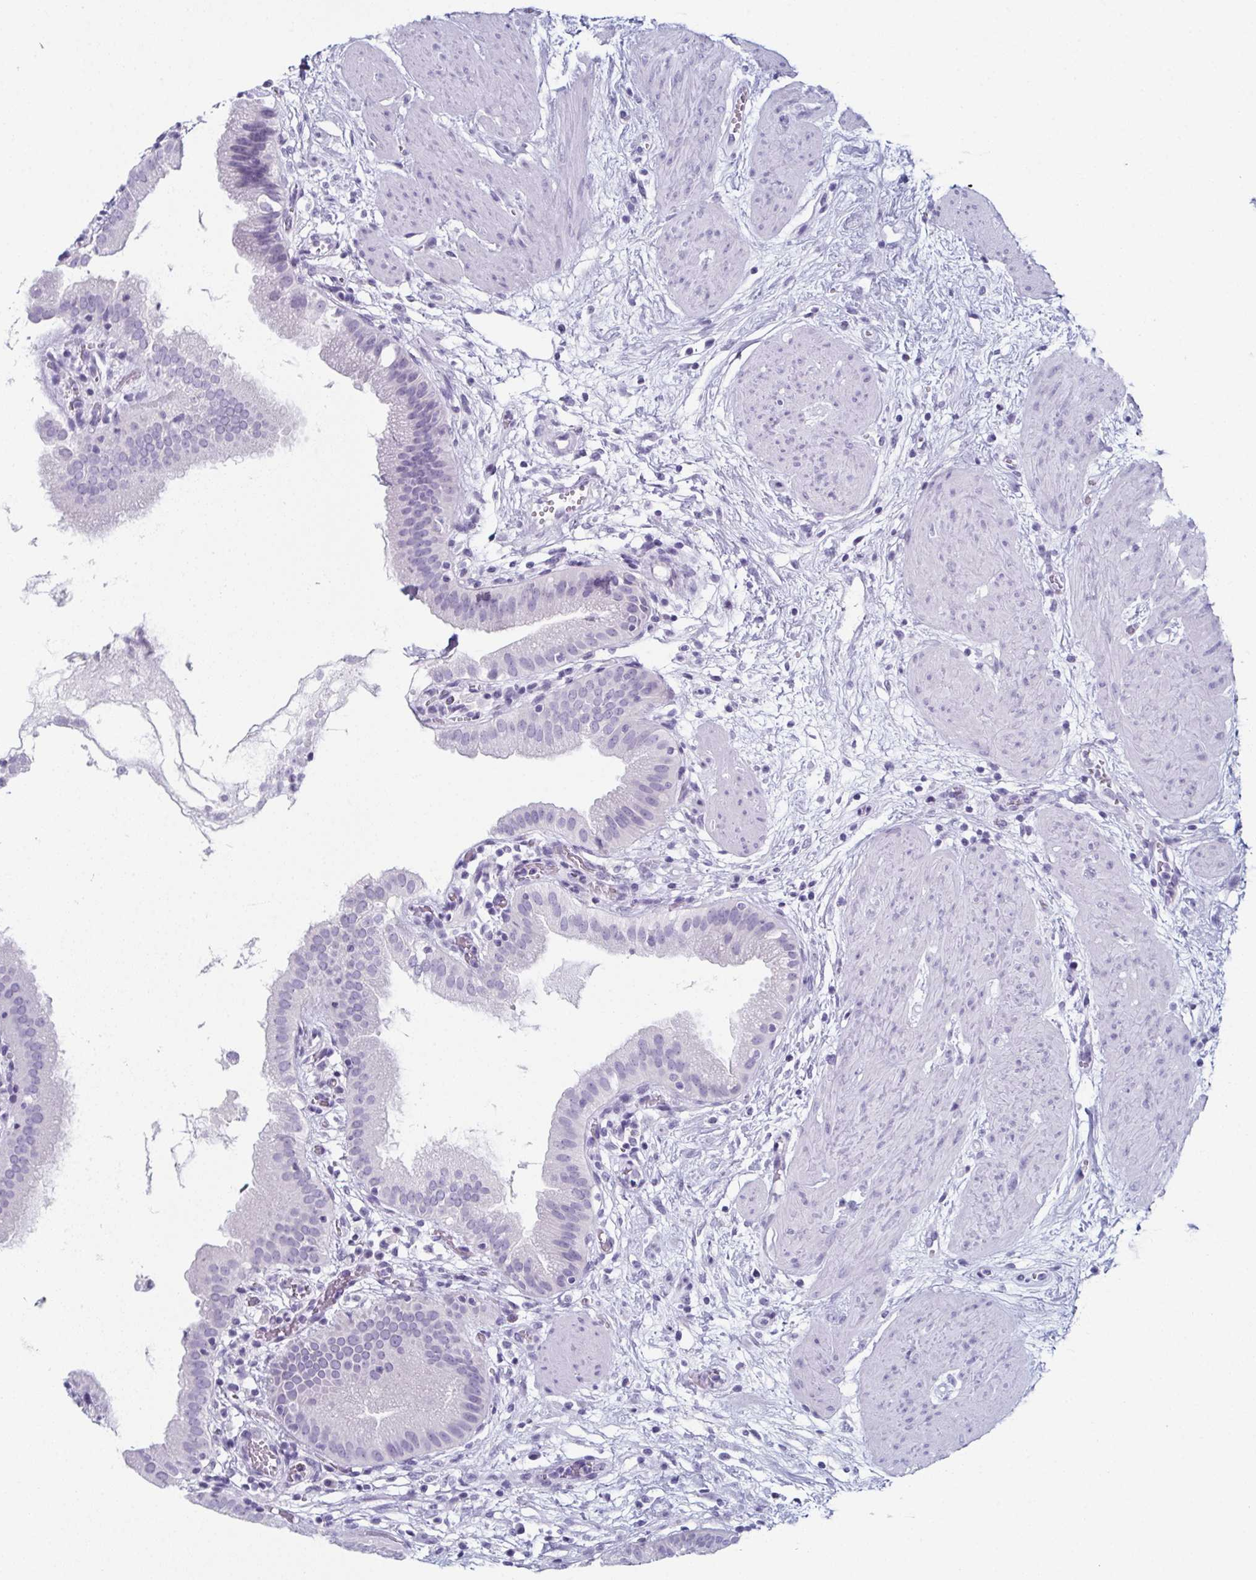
{"staining": {"intensity": "negative", "quantity": "none", "location": "none"}, "tissue": "gallbladder", "cell_type": "Glandular cells", "image_type": "normal", "snomed": [{"axis": "morphology", "description": "Normal tissue, NOS"}, {"axis": "topography", "description": "Gallbladder"}], "caption": "Micrograph shows no protein staining in glandular cells of unremarkable gallbladder.", "gene": "ENKUR", "patient": {"sex": "female", "age": 65}}